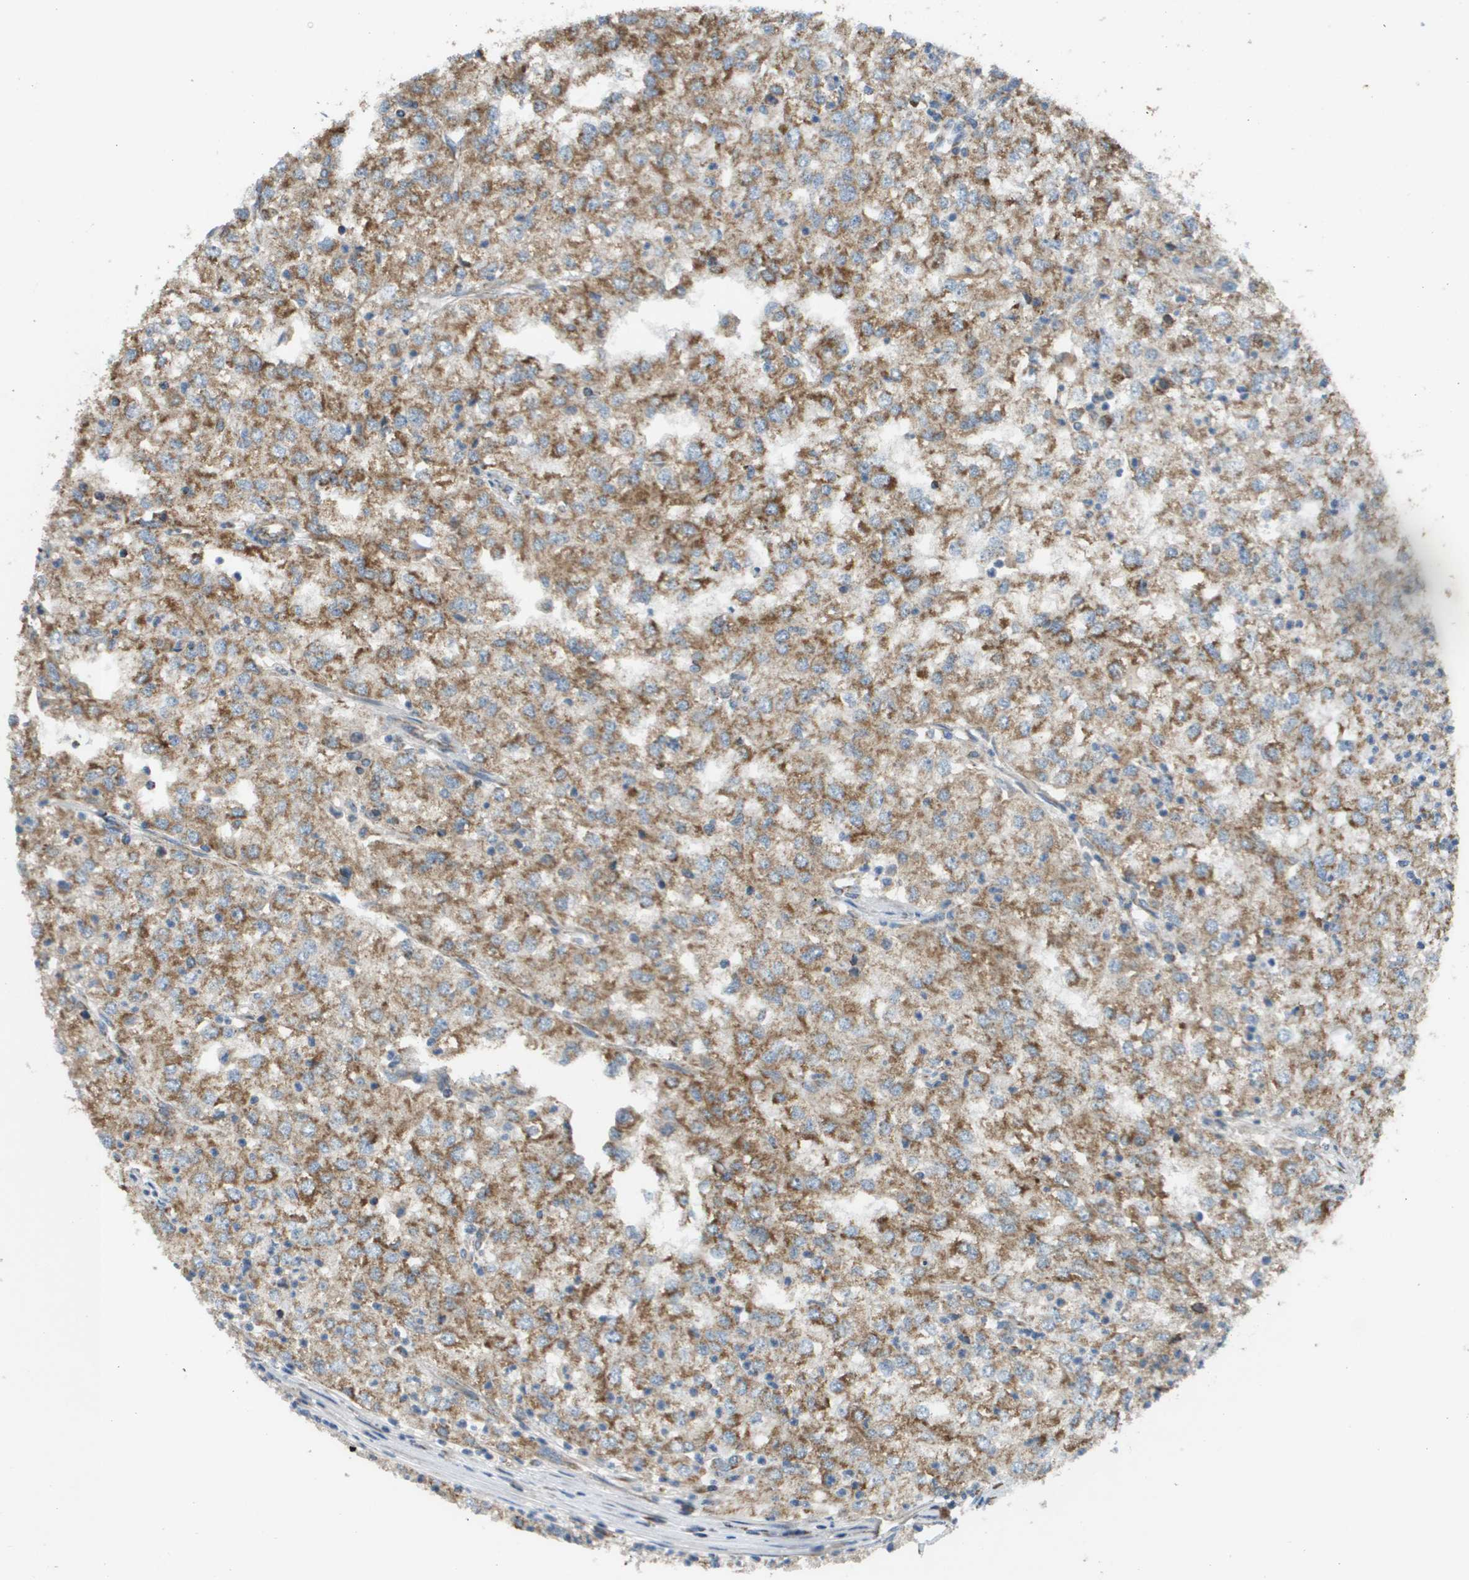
{"staining": {"intensity": "moderate", "quantity": ">75%", "location": "cytoplasmic/membranous"}, "tissue": "renal cancer", "cell_type": "Tumor cells", "image_type": "cancer", "snomed": [{"axis": "morphology", "description": "Adenocarcinoma, NOS"}, {"axis": "topography", "description": "Kidney"}], "caption": "Renal cancer stained for a protein (brown) shows moderate cytoplasmic/membranous positive positivity in approximately >75% of tumor cells.", "gene": "NRK", "patient": {"sex": "female", "age": 54}}